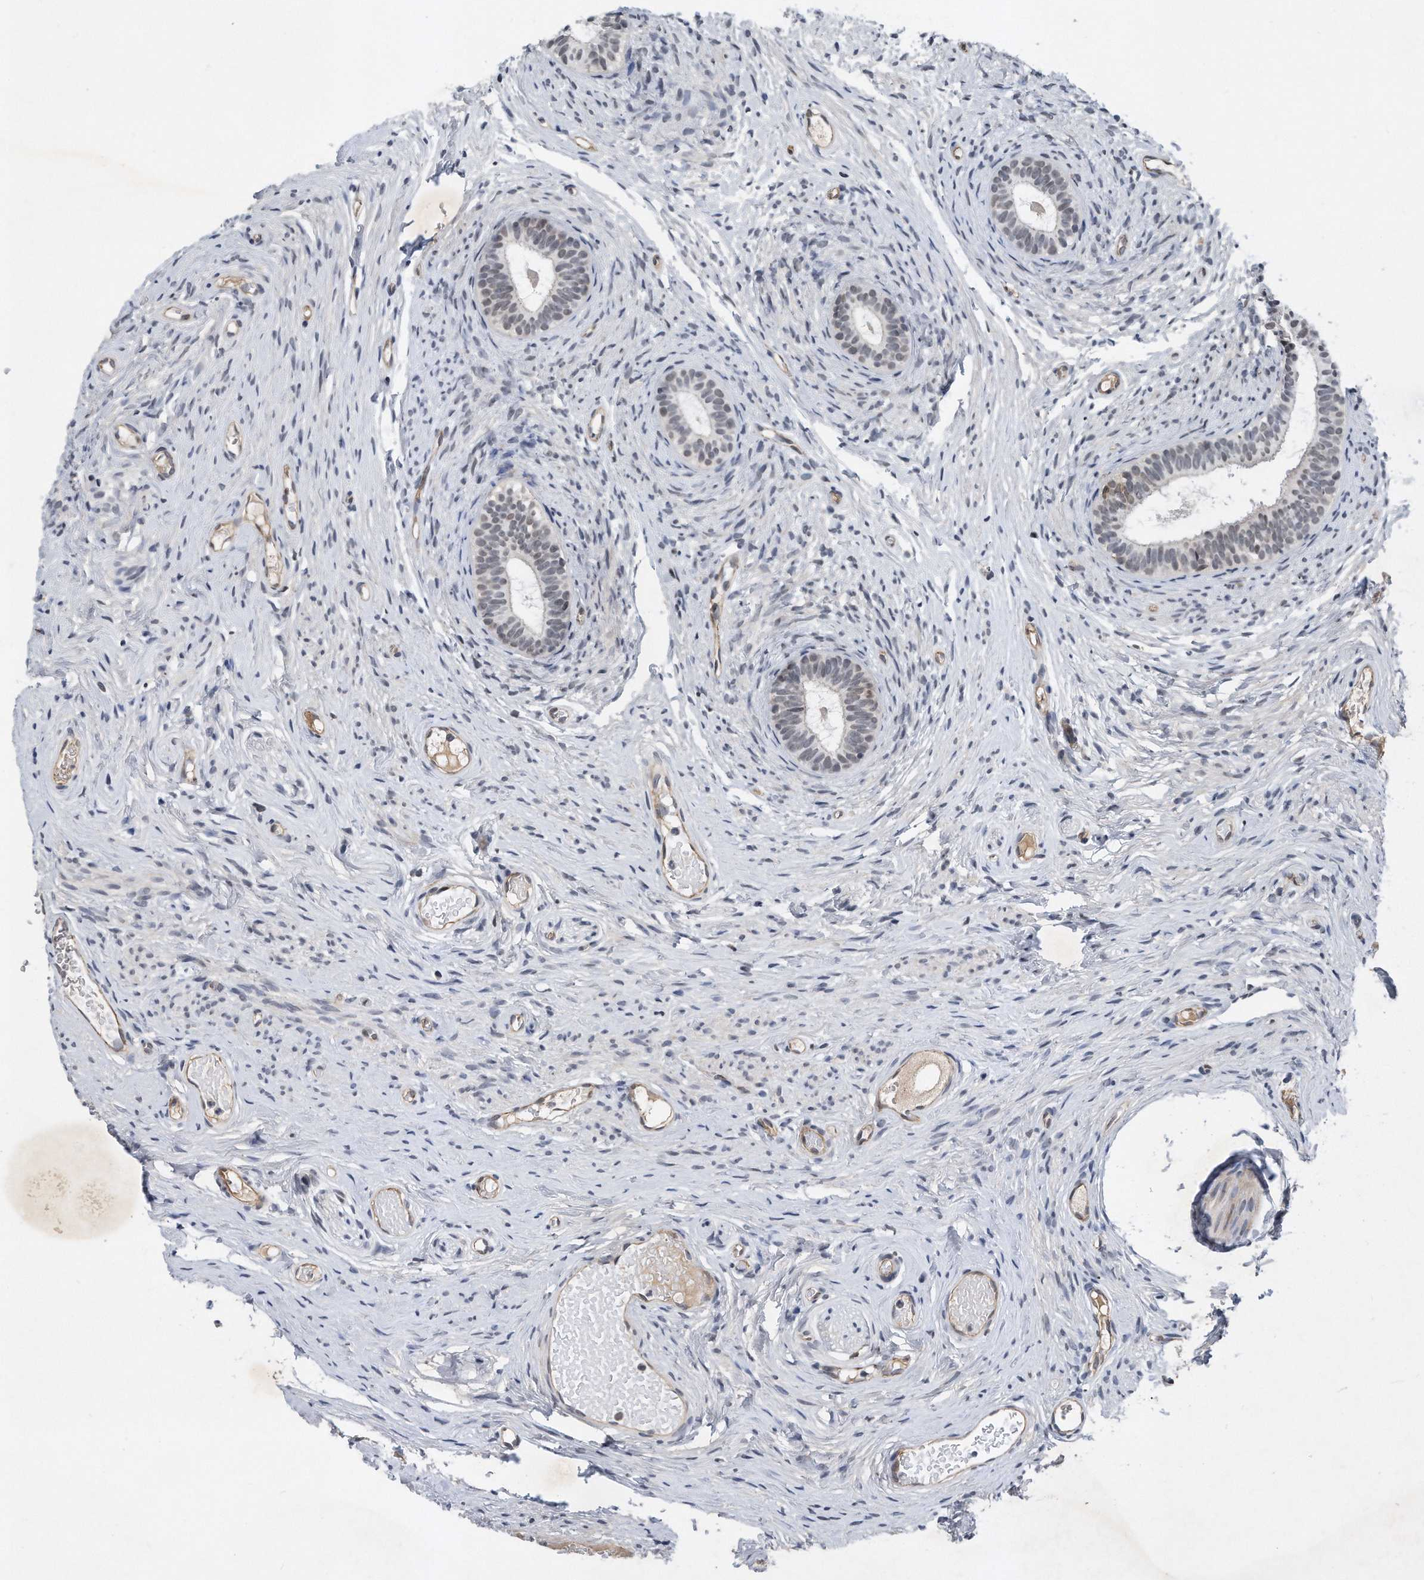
{"staining": {"intensity": "weak", "quantity": "25%-75%", "location": "nuclear"}, "tissue": "epididymis", "cell_type": "Glandular cells", "image_type": "normal", "snomed": [{"axis": "morphology", "description": "Normal tissue, NOS"}, {"axis": "topography", "description": "Epididymis"}], "caption": "IHC histopathology image of benign epididymis: human epididymis stained using immunohistochemistry (IHC) displays low levels of weak protein expression localized specifically in the nuclear of glandular cells, appearing as a nuclear brown color.", "gene": "TP53INP1", "patient": {"sex": "male", "age": 9}}